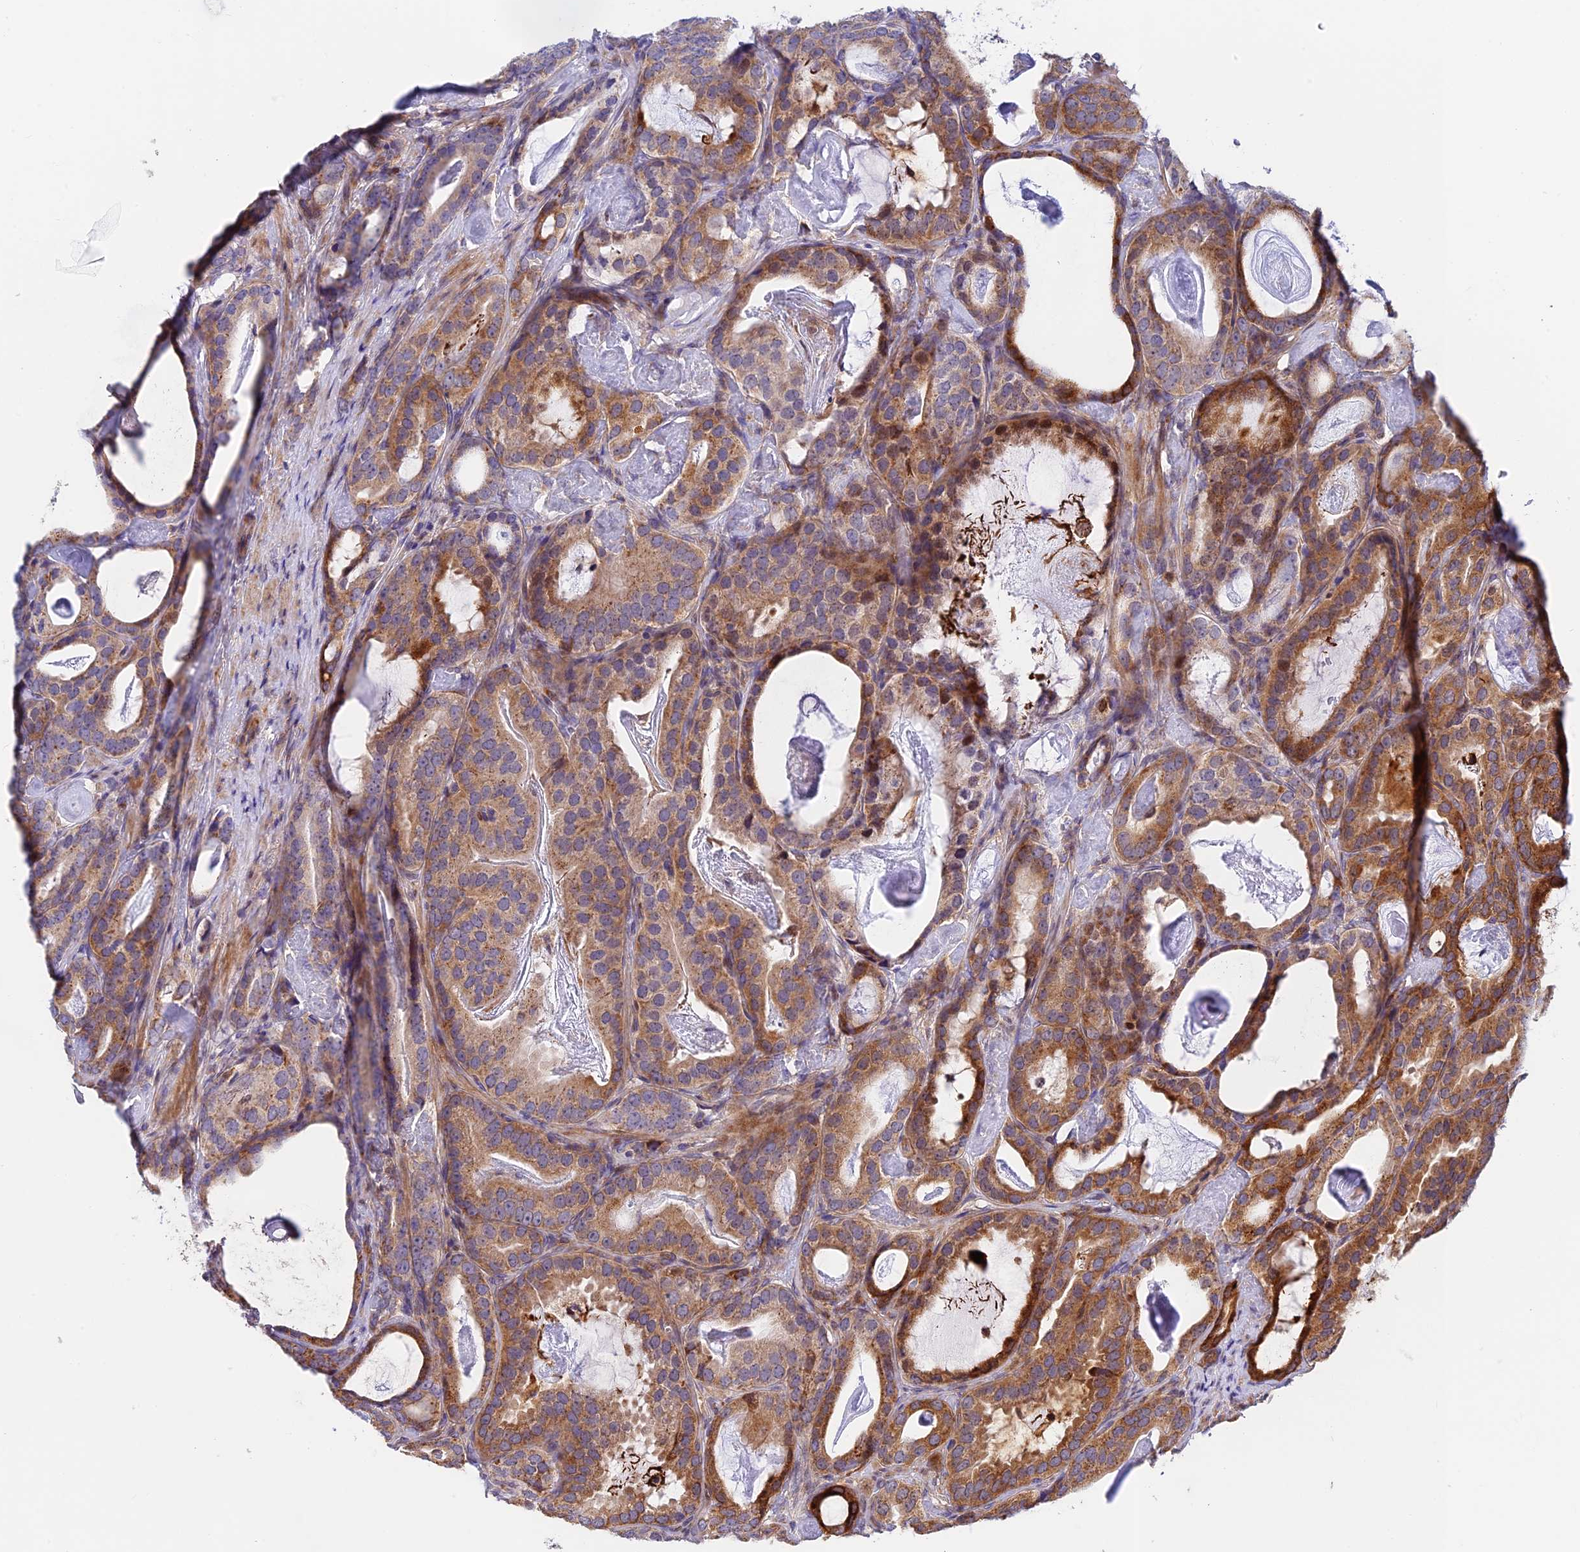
{"staining": {"intensity": "moderate", "quantity": ">75%", "location": "cytoplasmic/membranous"}, "tissue": "prostate cancer", "cell_type": "Tumor cells", "image_type": "cancer", "snomed": [{"axis": "morphology", "description": "Adenocarcinoma, Low grade"}, {"axis": "topography", "description": "Prostate"}], "caption": "A brown stain labels moderate cytoplasmic/membranous positivity of a protein in human prostate cancer (low-grade adenocarcinoma) tumor cells.", "gene": "FUOM", "patient": {"sex": "male", "age": 71}}